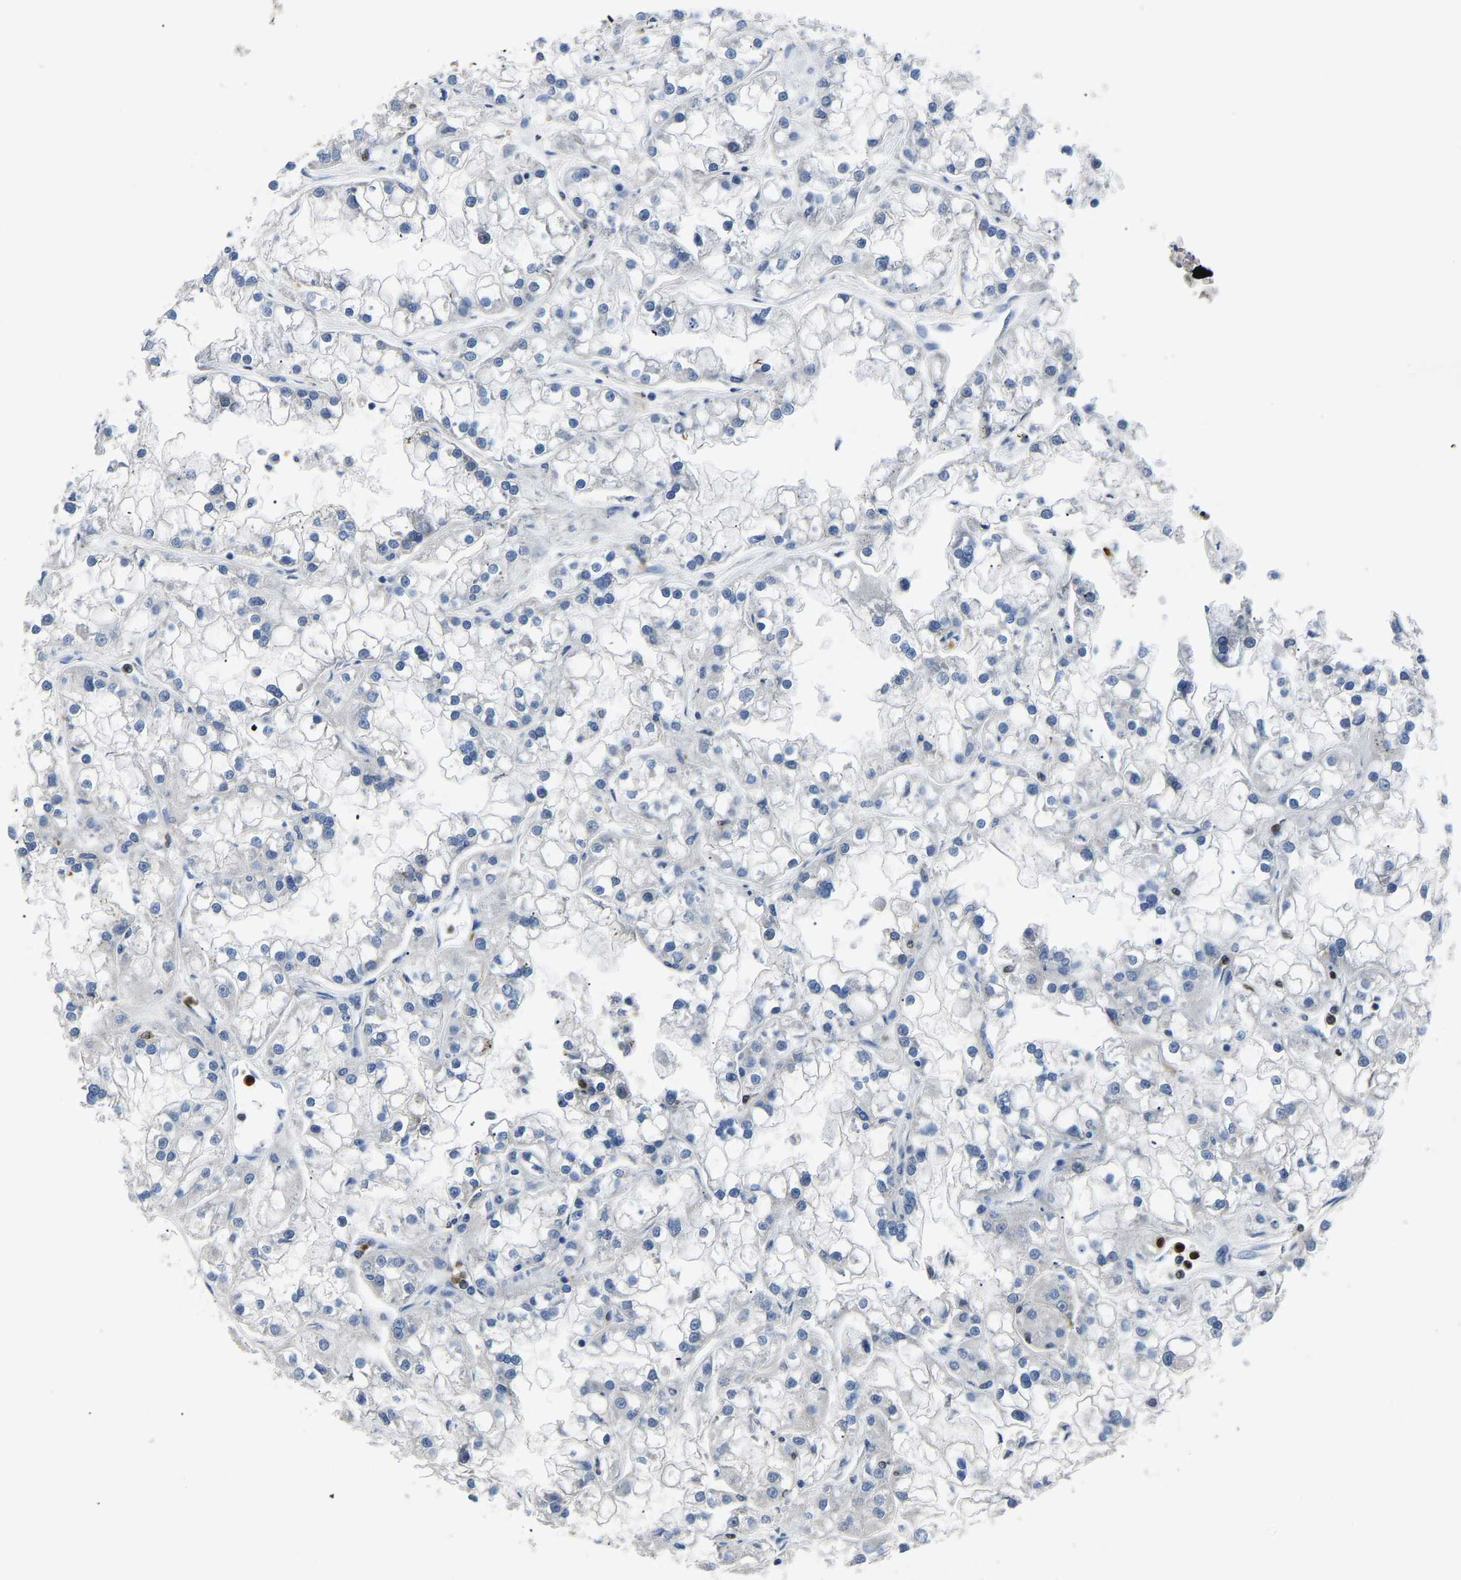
{"staining": {"intensity": "negative", "quantity": "none", "location": "none"}, "tissue": "renal cancer", "cell_type": "Tumor cells", "image_type": "cancer", "snomed": [{"axis": "morphology", "description": "Adenocarcinoma, NOS"}, {"axis": "topography", "description": "Kidney"}], "caption": "DAB immunohistochemical staining of human renal cancer (adenocarcinoma) demonstrates no significant expression in tumor cells.", "gene": "TOR1B", "patient": {"sex": "female", "age": 52}}